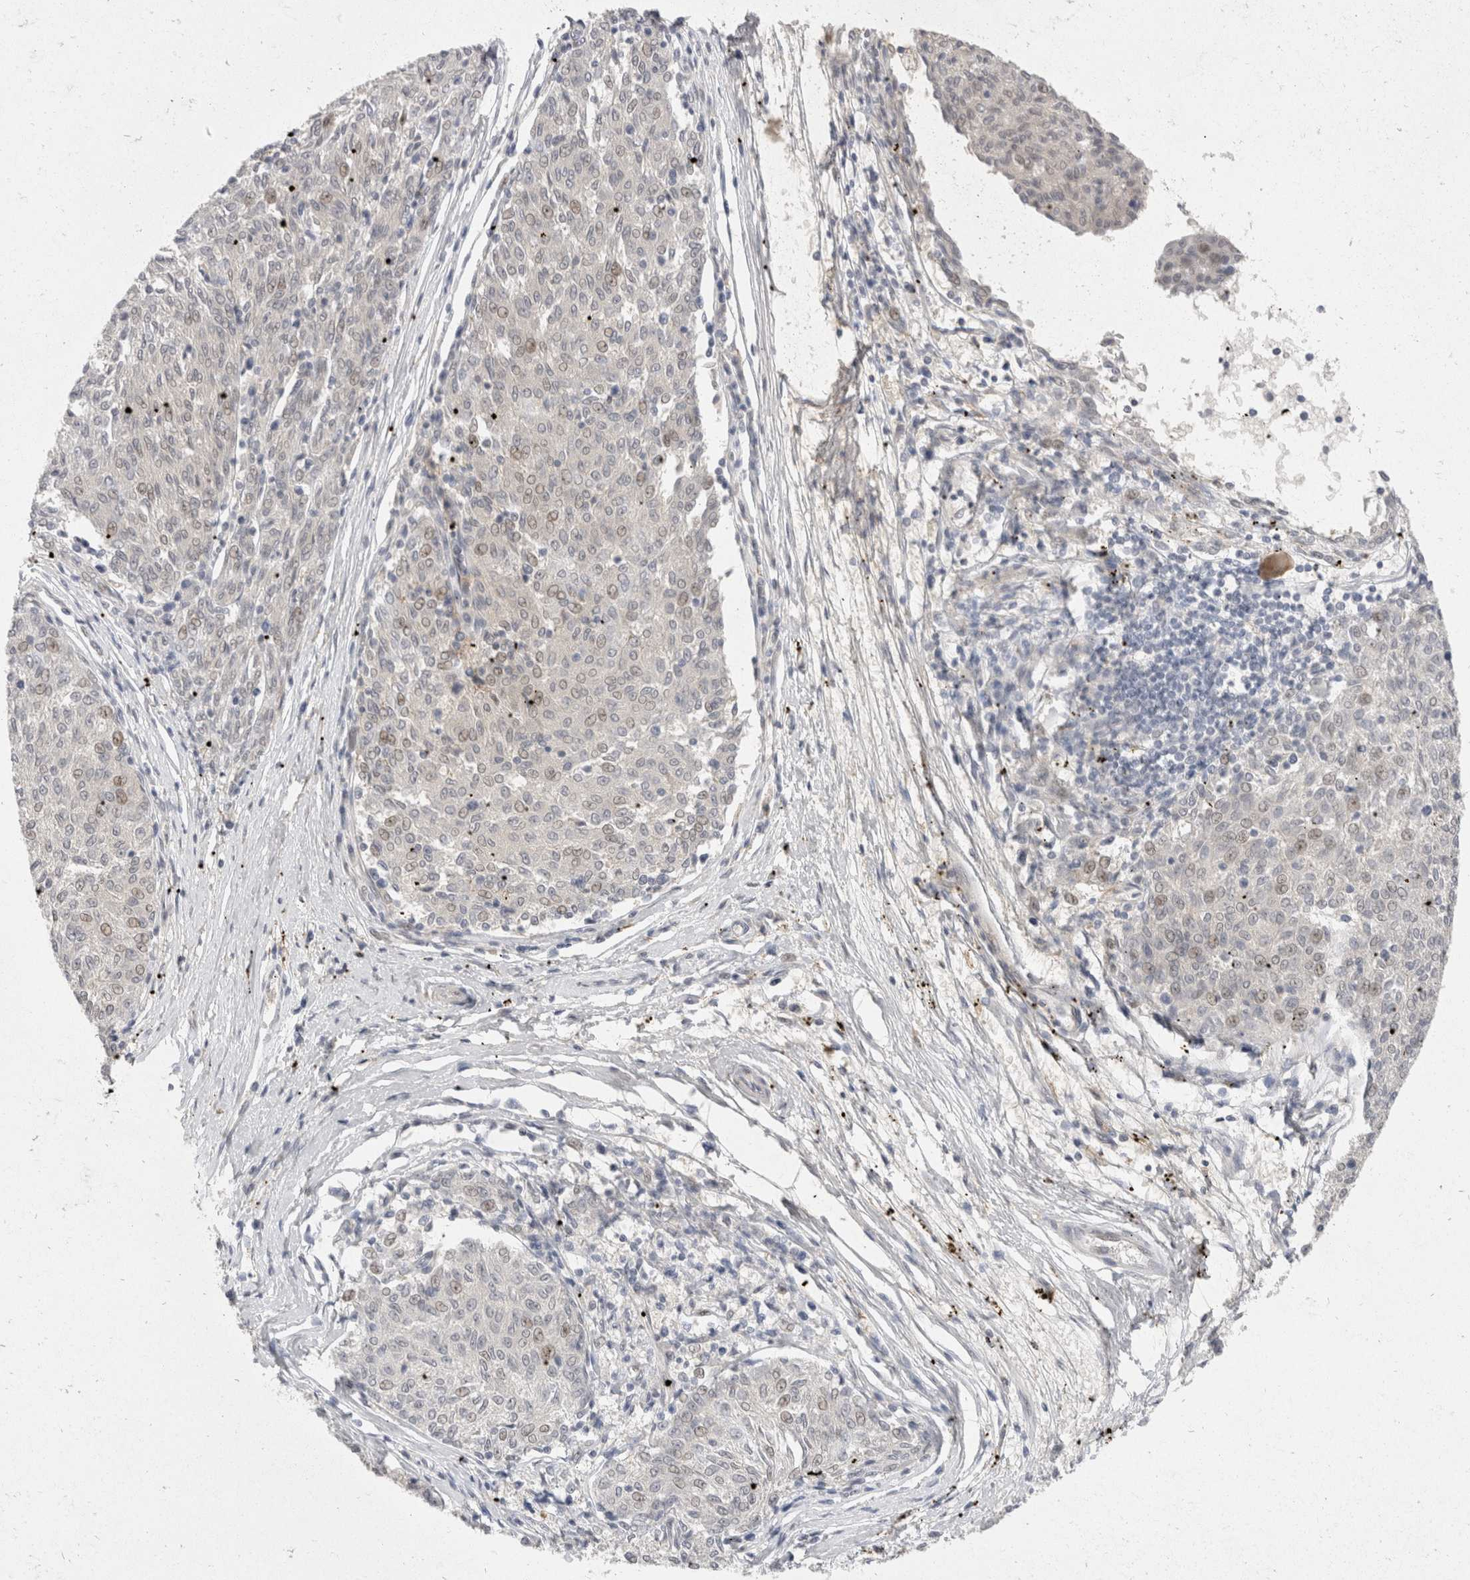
{"staining": {"intensity": "negative", "quantity": "none", "location": "none"}, "tissue": "melanoma", "cell_type": "Tumor cells", "image_type": "cancer", "snomed": [{"axis": "morphology", "description": "Malignant melanoma, NOS"}, {"axis": "topography", "description": "Skin"}], "caption": "Immunohistochemical staining of malignant melanoma shows no significant positivity in tumor cells. The staining was performed using DAB to visualize the protein expression in brown, while the nuclei were stained in blue with hematoxylin (Magnification: 20x).", "gene": "TOM1L2", "patient": {"sex": "female", "age": 72}}